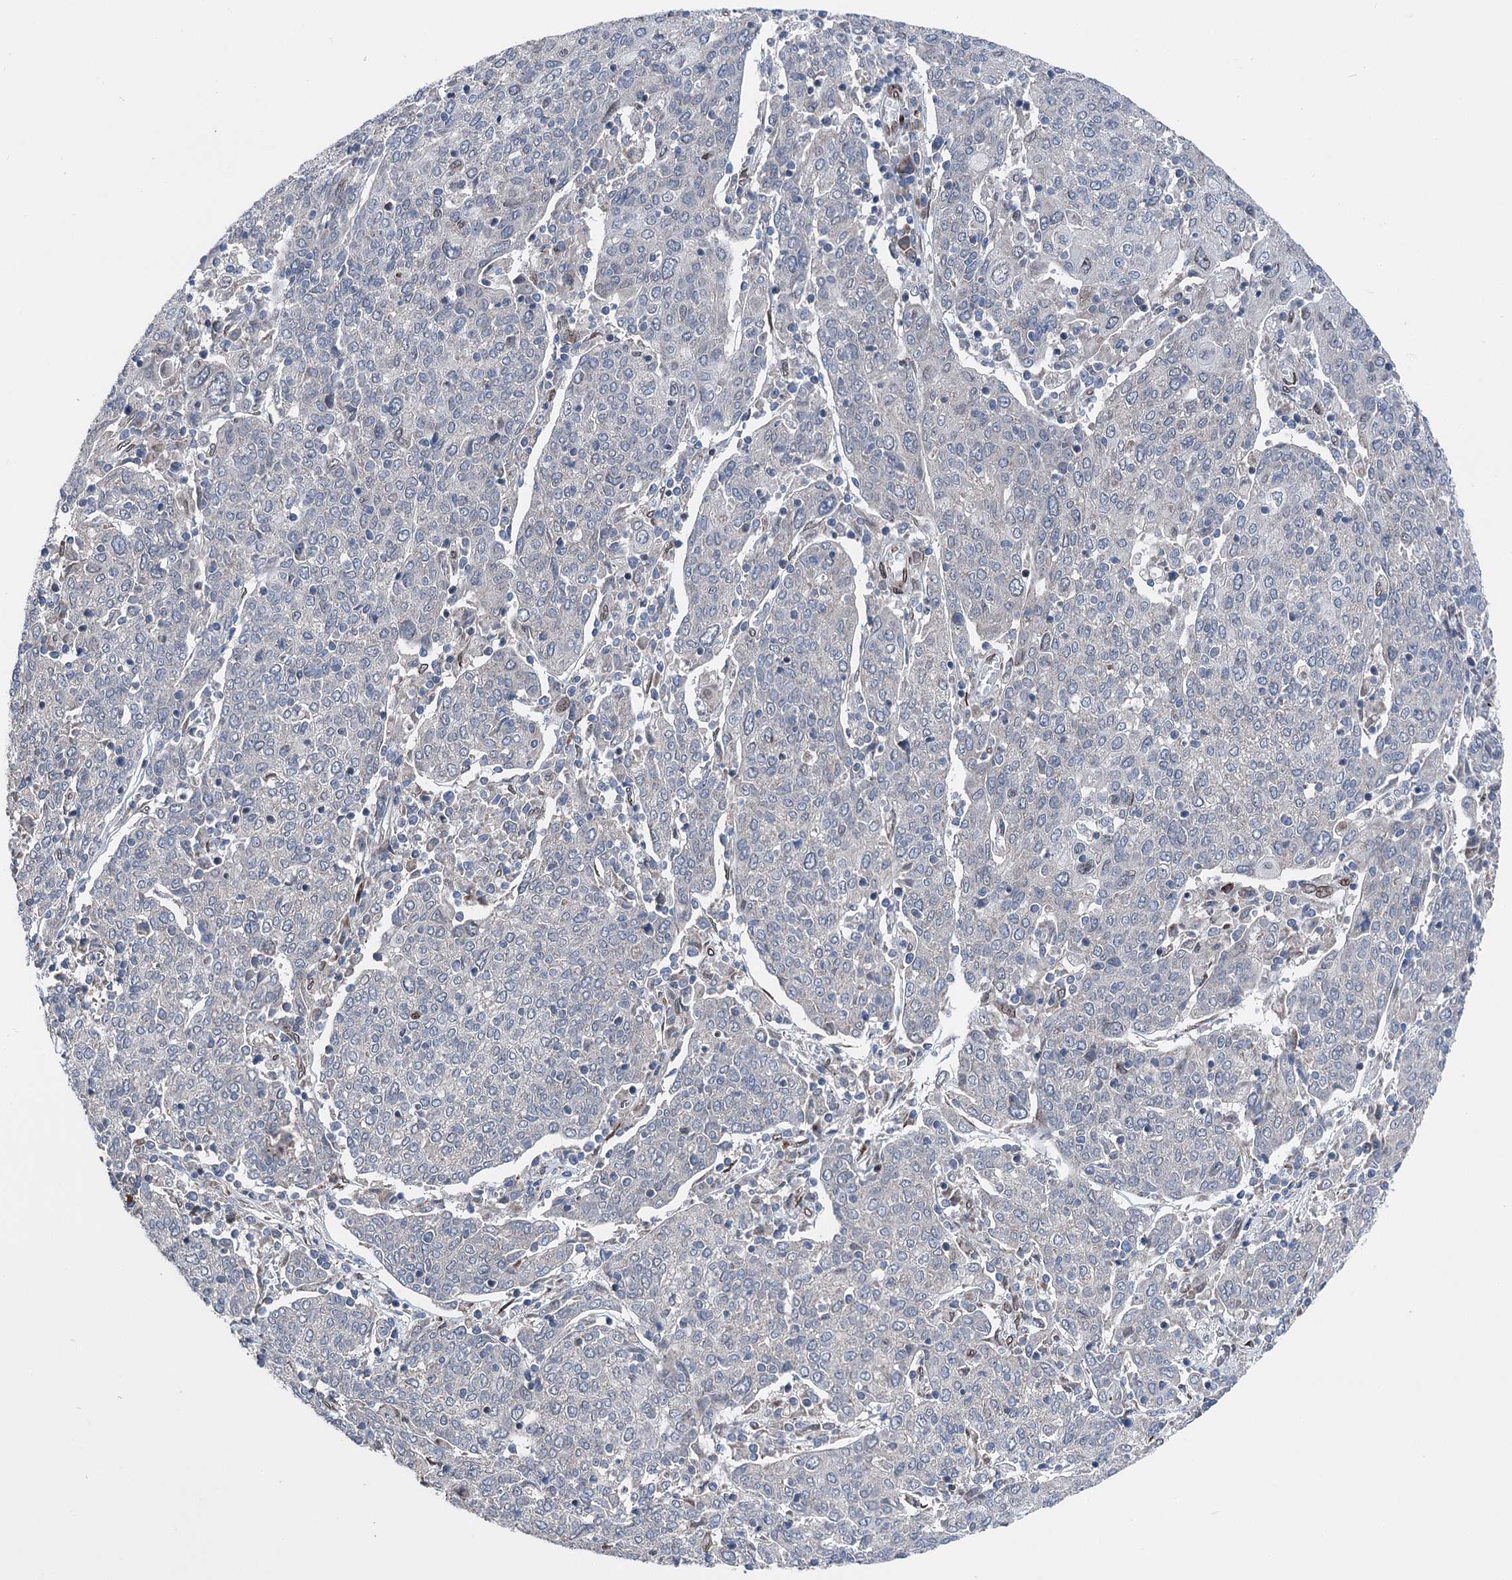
{"staining": {"intensity": "negative", "quantity": "none", "location": "none"}, "tissue": "cervical cancer", "cell_type": "Tumor cells", "image_type": "cancer", "snomed": [{"axis": "morphology", "description": "Squamous cell carcinoma, NOS"}, {"axis": "topography", "description": "Cervix"}], "caption": "Tumor cells are negative for brown protein staining in cervical cancer. (DAB (3,3'-diaminobenzidine) IHC visualized using brightfield microscopy, high magnification).", "gene": "MRPL14", "patient": {"sex": "female", "age": 67}}